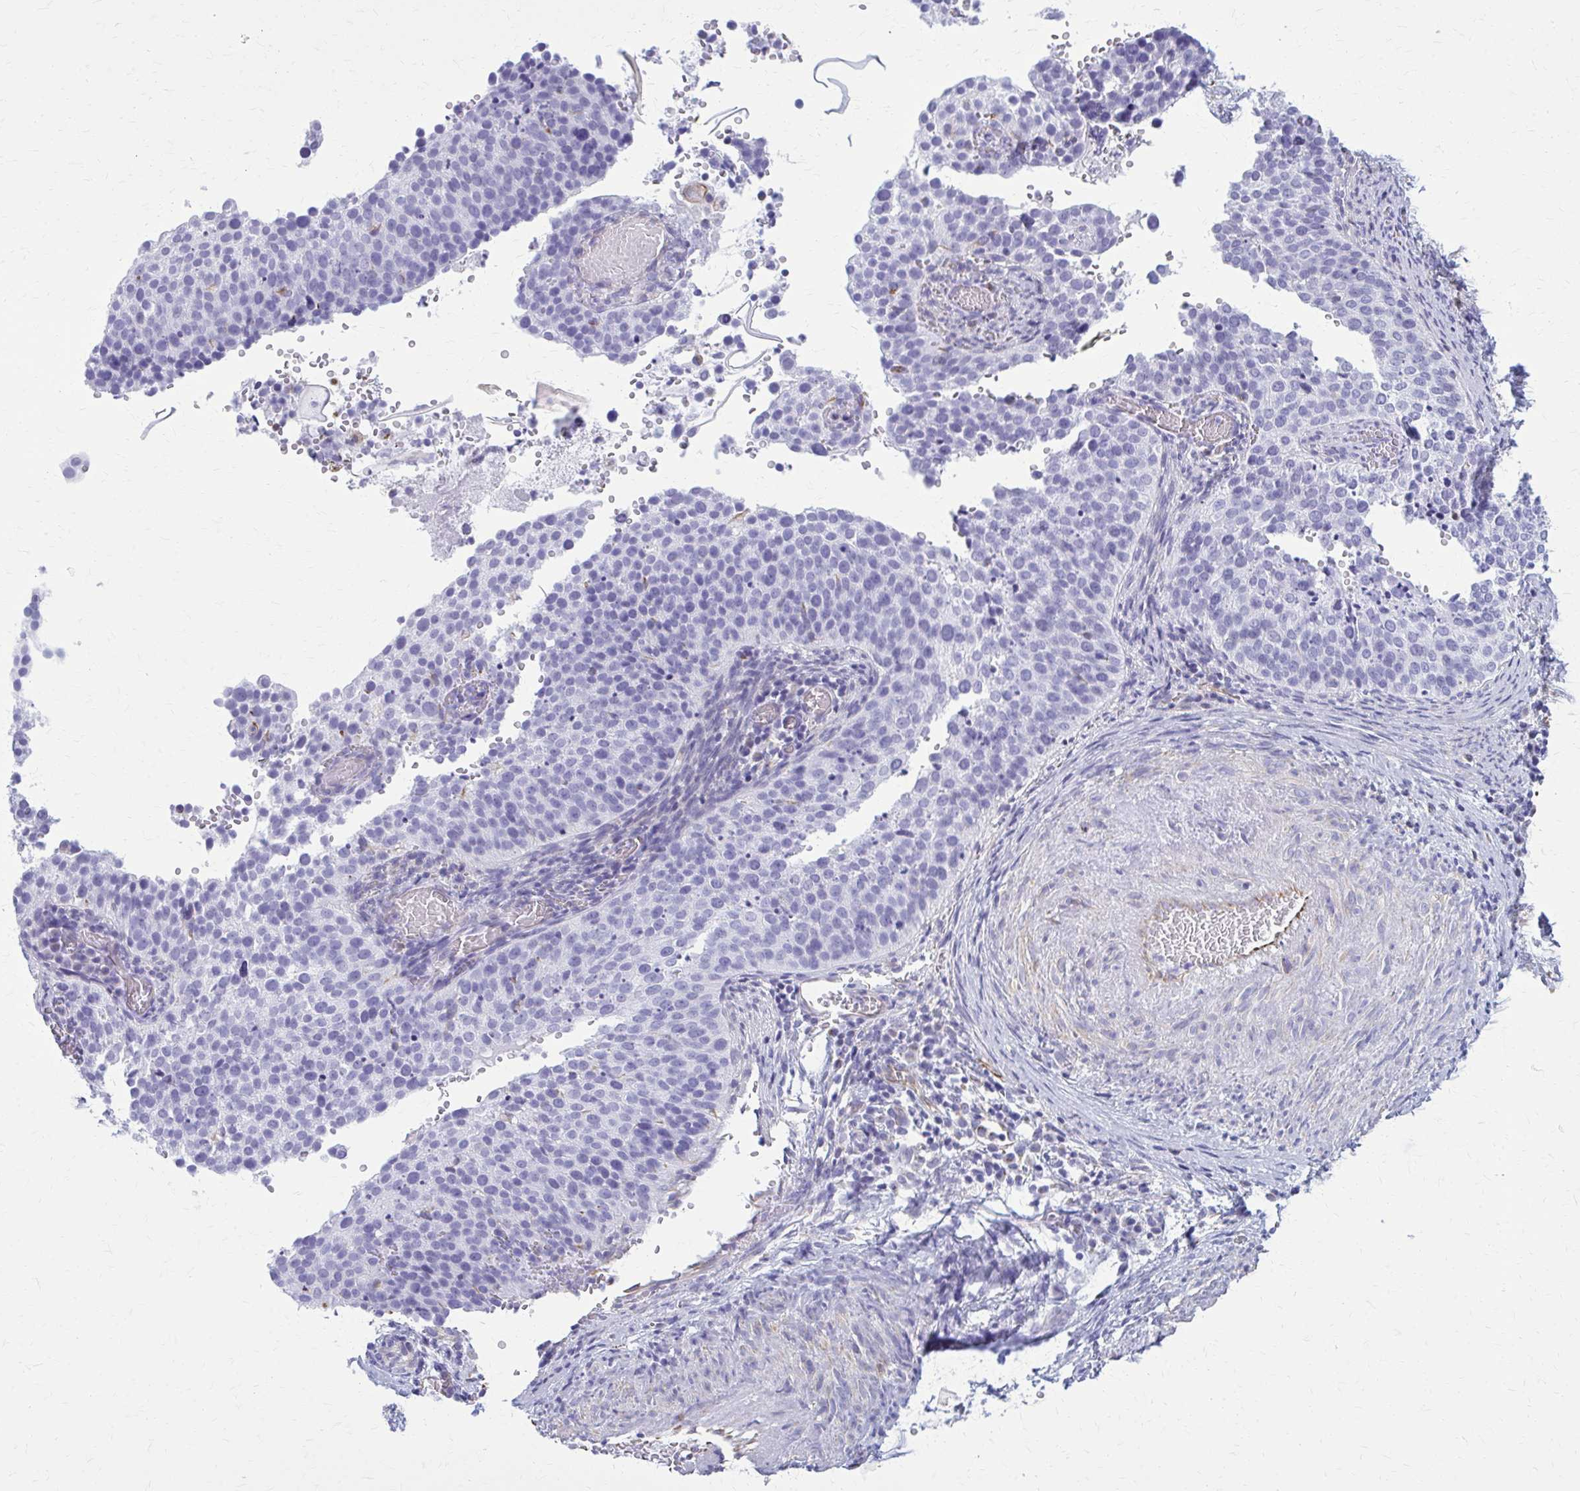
{"staining": {"intensity": "negative", "quantity": "none", "location": "none"}, "tissue": "cervical cancer", "cell_type": "Tumor cells", "image_type": "cancer", "snomed": [{"axis": "morphology", "description": "Squamous cell carcinoma, NOS"}, {"axis": "topography", "description": "Cervix"}], "caption": "Tumor cells are negative for brown protein staining in cervical cancer.", "gene": "GFAP", "patient": {"sex": "female", "age": 44}}